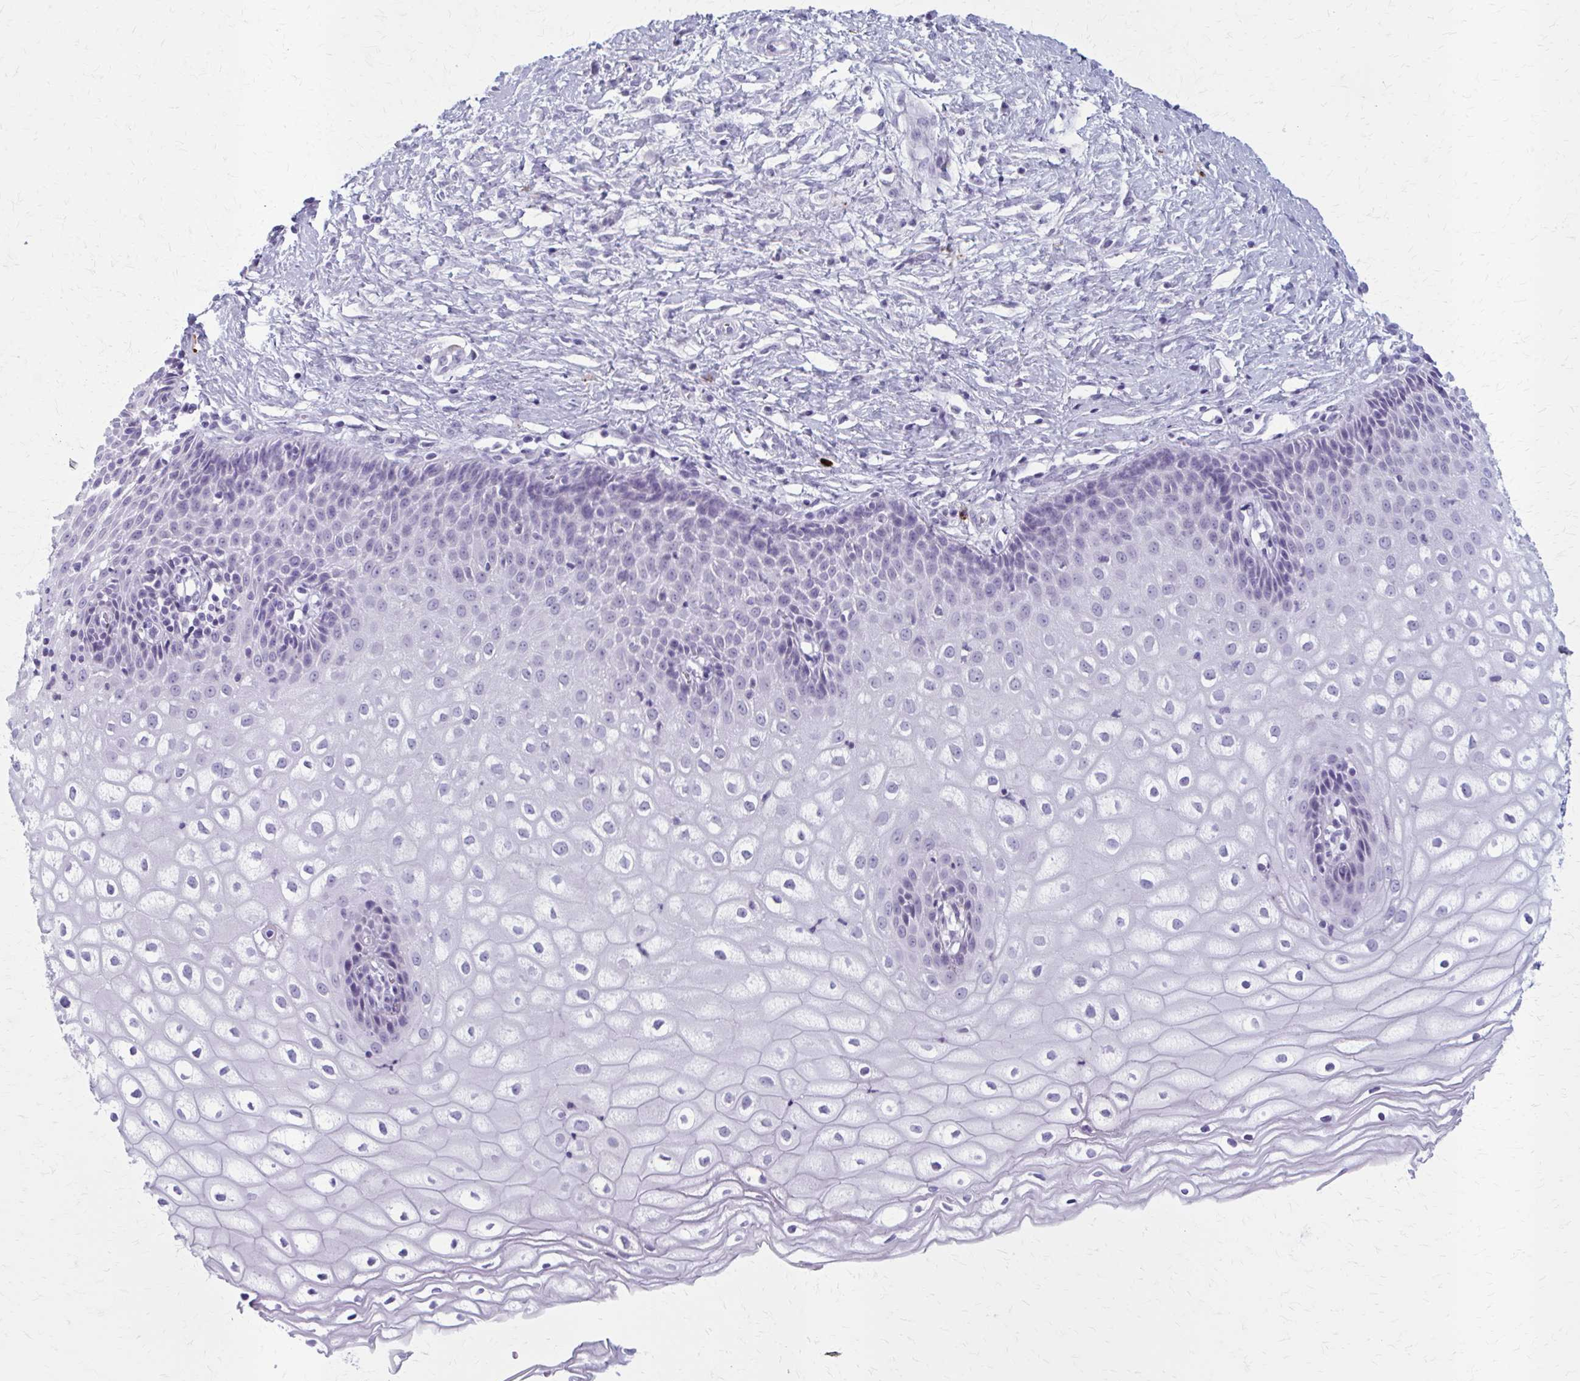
{"staining": {"intensity": "negative", "quantity": "none", "location": "none"}, "tissue": "cervix", "cell_type": "Glandular cells", "image_type": "normal", "snomed": [{"axis": "morphology", "description": "Normal tissue, NOS"}, {"axis": "topography", "description": "Cervix"}], "caption": "Cervix stained for a protein using immunohistochemistry (IHC) displays no positivity glandular cells.", "gene": "ZDHHC7", "patient": {"sex": "female", "age": 36}}